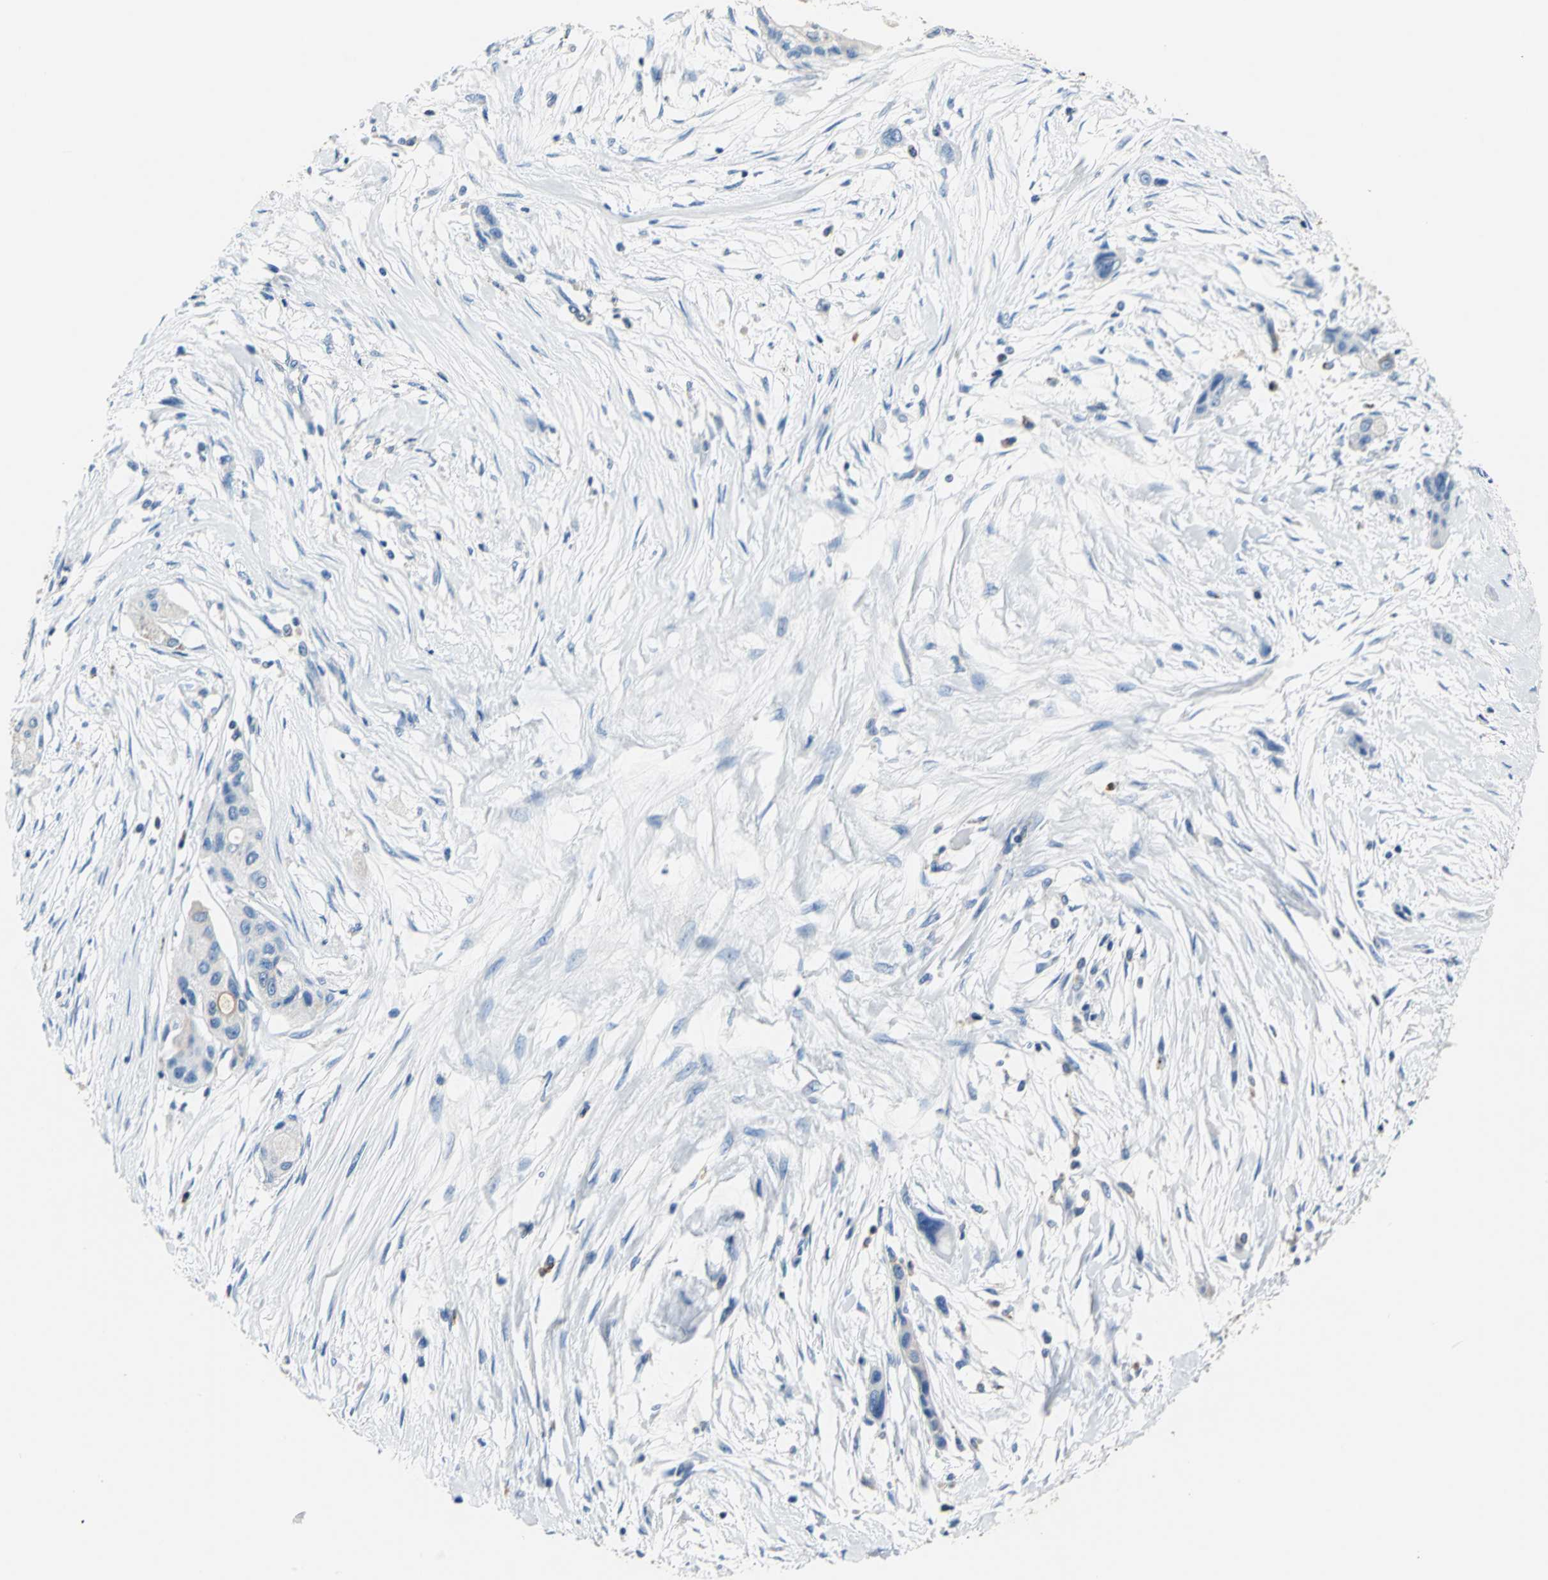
{"staining": {"intensity": "moderate", "quantity": "<25%", "location": "cytoplasmic/membranous"}, "tissue": "pancreatic cancer", "cell_type": "Tumor cells", "image_type": "cancer", "snomed": [{"axis": "morphology", "description": "Adenocarcinoma, NOS"}, {"axis": "topography", "description": "Pancreas"}], "caption": "Protein expression analysis of human pancreatic cancer reveals moderate cytoplasmic/membranous positivity in approximately <25% of tumor cells.", "gene": "SEPTIN6", "patient": {"sex": "female", "age": 60}}